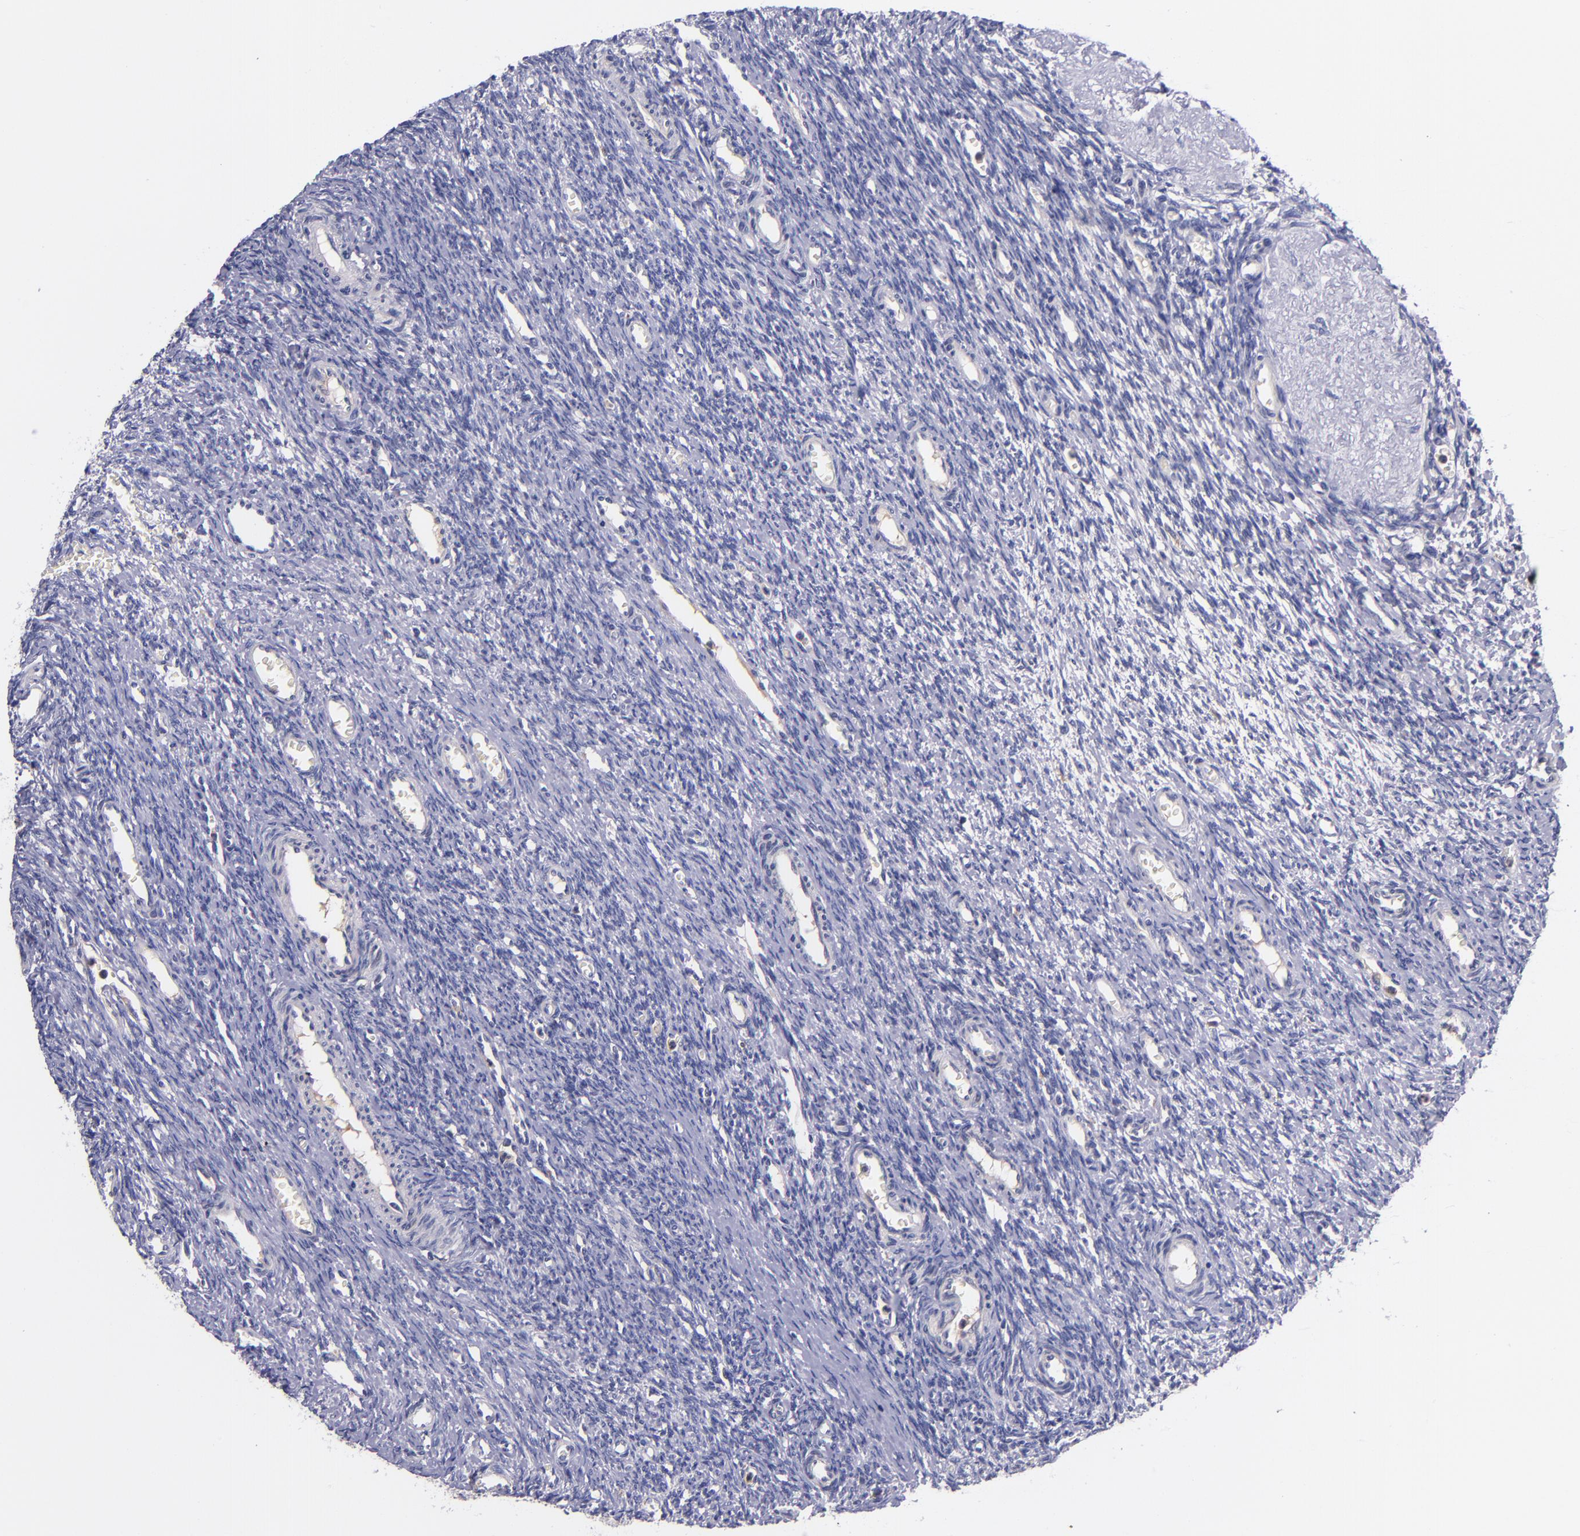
{"staining": {"intensity": "negative", "quantity": "none", "location": "none"}, "tissue": "ovary", "cell_type": "Ovarian stroma cells", "image_type": "normal", "snomed": [{"axis": "morphology", "description": "Normal tissue, NOS"}, {"axis": "topography", "description": "Ovary"}], "caption": "This is a photomicrograph of immunohistochemistry staining of unremarkable ovary, which shows no staining in ovarian stroma cells. (DAB immunohistochemistry, high magnification).", "gene": "RBP4", "patient": {"sex": "female", "age": 39}}